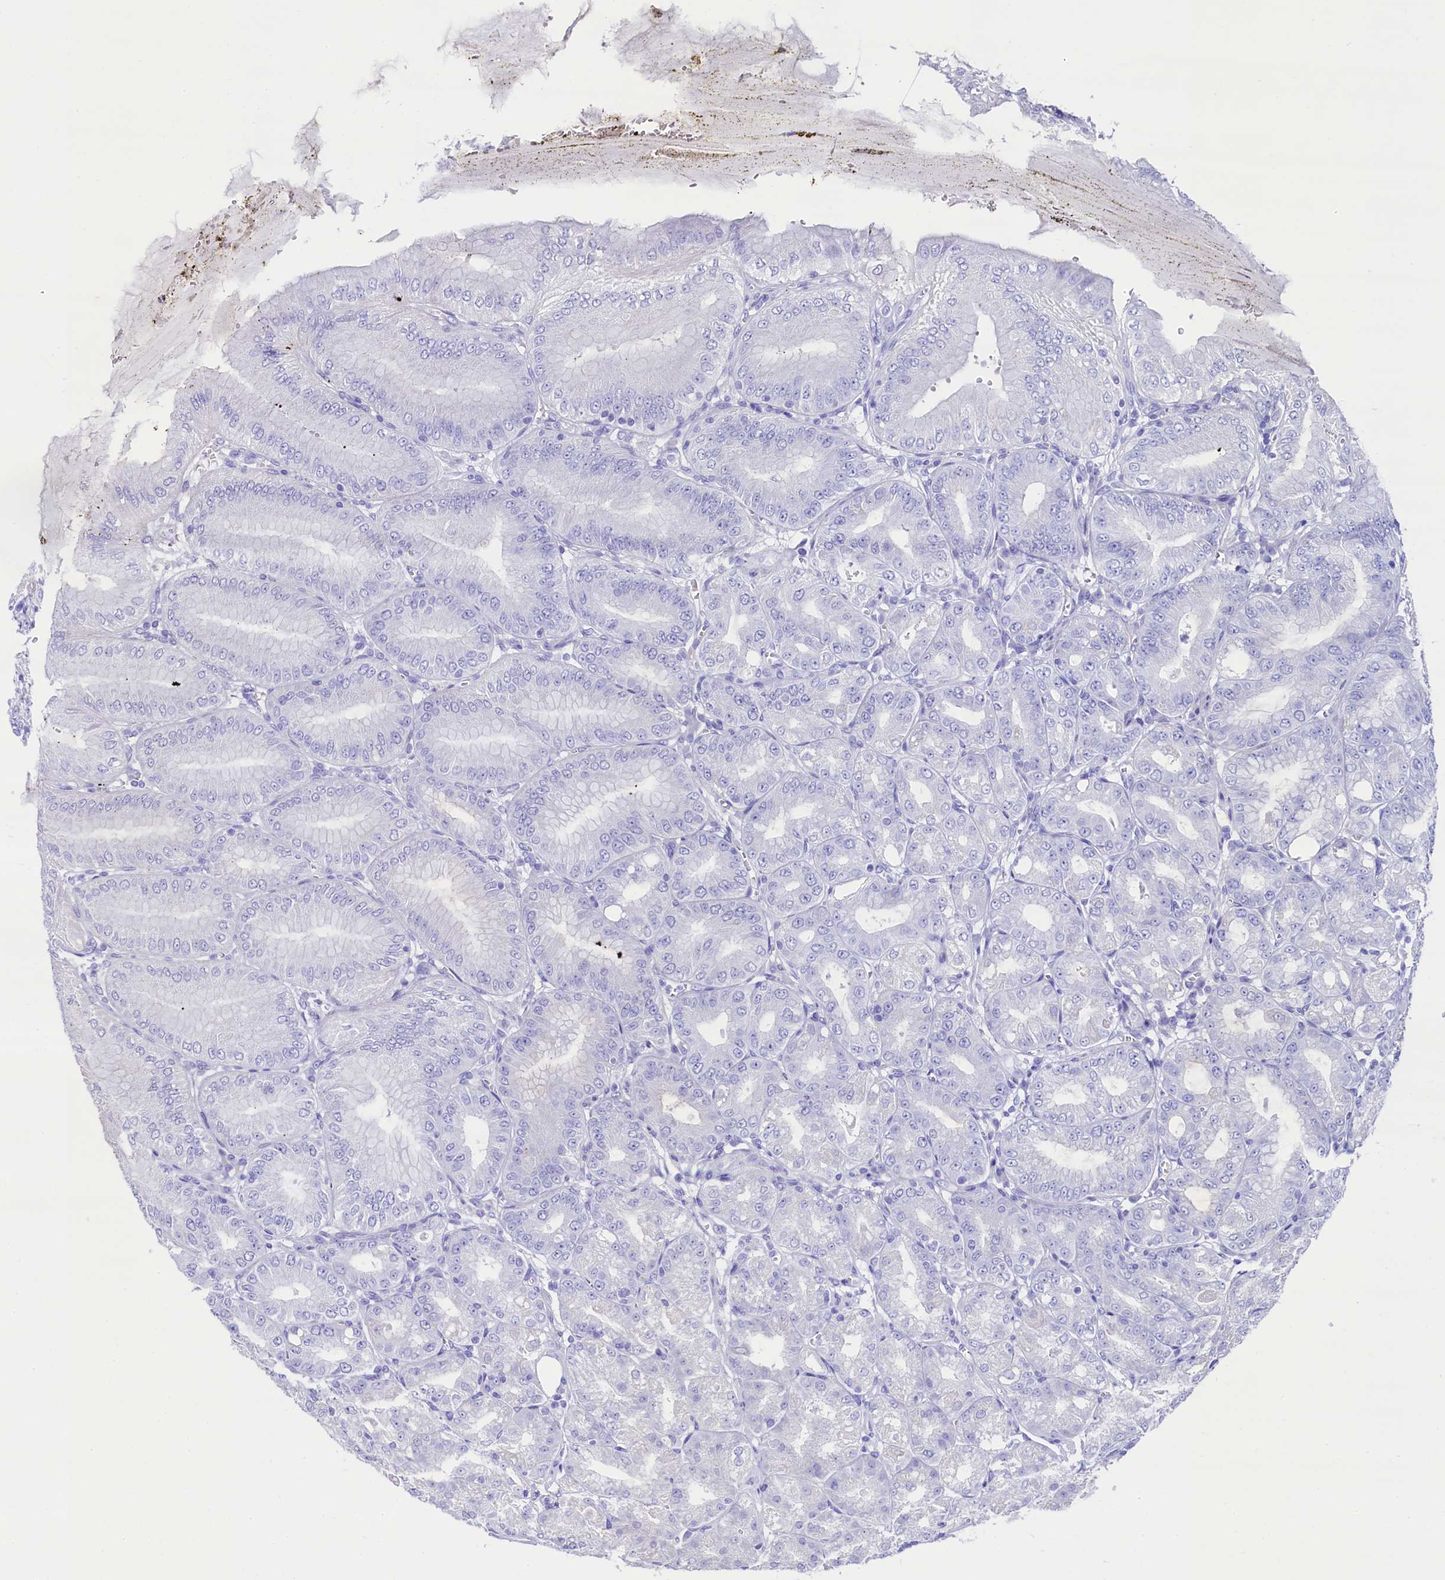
{"staining": {"intensity": "negative", "quantity": "none", "location": "none"}, "tissue": "stomach", "cell_type": "Glandular cells", "image_type": "normal", "snomed": [{"axis": "morphology", "description": "Normal tissue, NOS"}, {"axis": "topography", "description": "Stomach, lower"}], "caption": "High power microscopy histopathology image of an IHC image of normal stomach, revealing no significant expression in glandular cells.", "gene": "RBP3", "patient": {"sex": "male", "age": 71}}